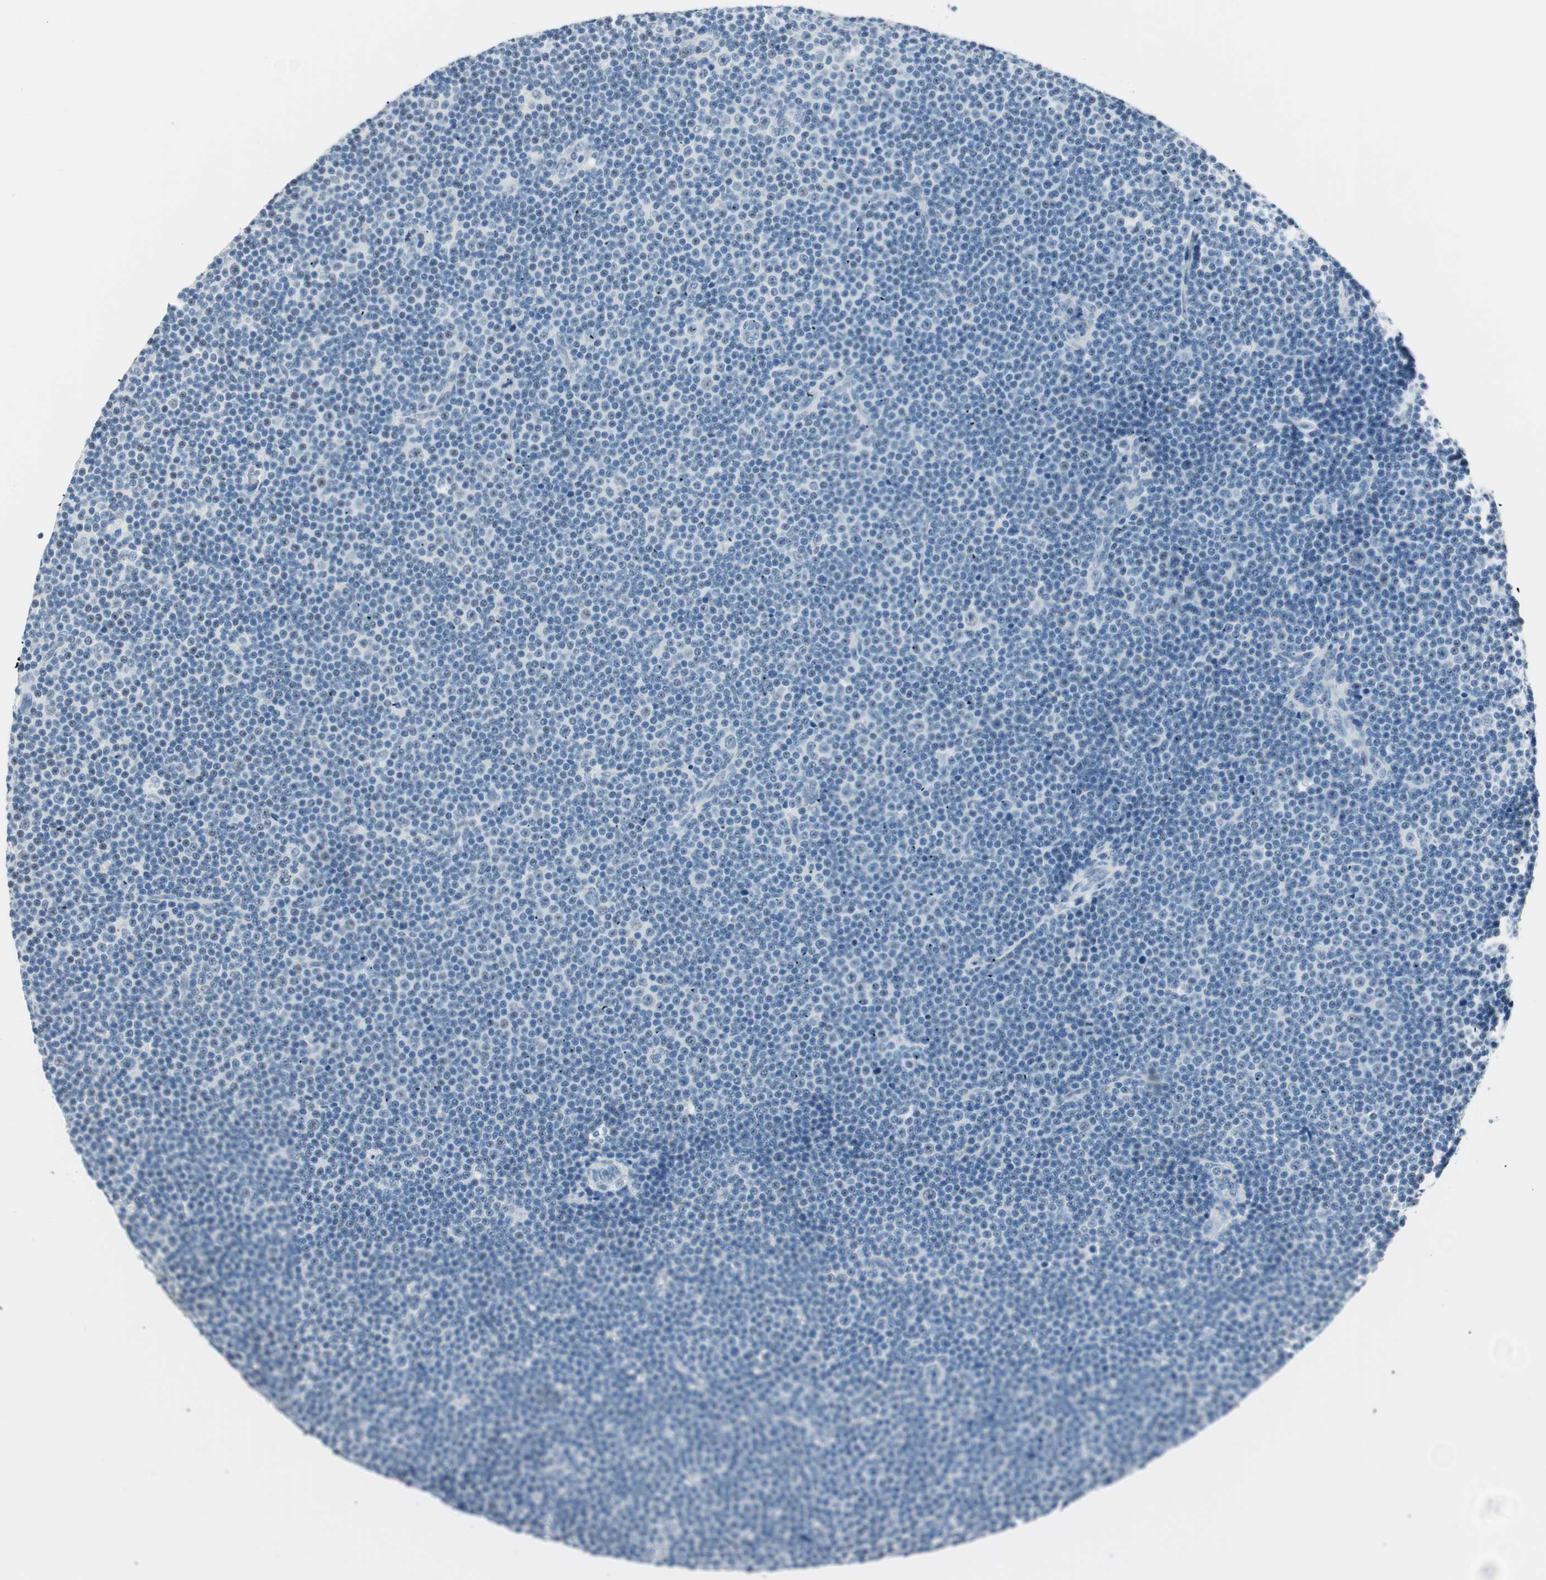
{"staining": {"intensity": "negative", "quantity": "none", "location": "none"}, "tissue": "lymphoma", "cell_type": "Tumor cells", "image_type": "cancer", "snomed": [{"axis": "morphology", "description": "Malignant lymphoma, non-Hodgkin's type, Low grade"}, {"axis": "topography", "description": "Lymph node"}], "caption": "Tumor cells show no significant positivity in malignant lymphoma, non-Hodgkin's type (low-grade). The staining is performed using DAB (3,3'-diaminobenzidine) brown chromogen with nuclei counter-stained in using hematoxylin.", "gene": "HOXB13", "patient": {"sex": "female", "age": 67}}